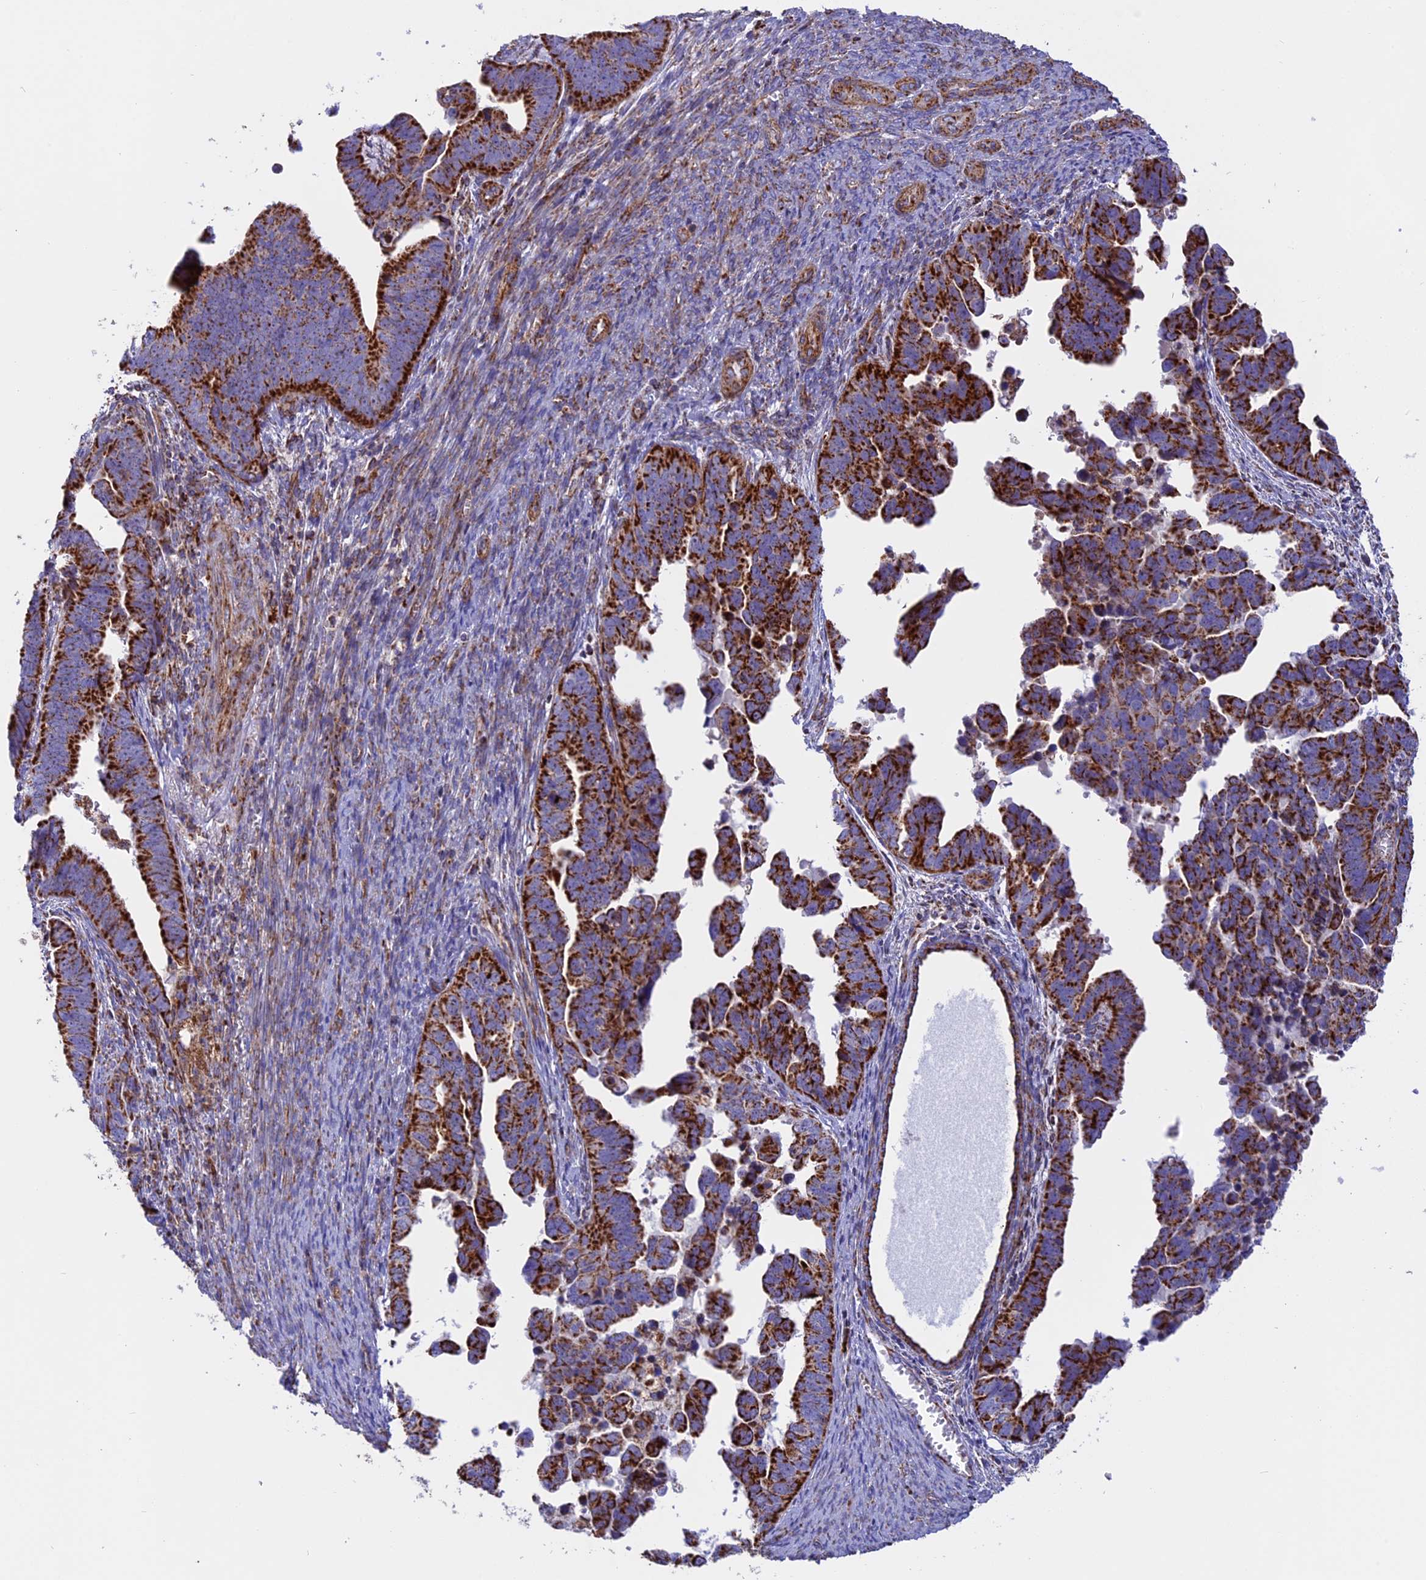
{"staining": {"intensity": "strong", "quantity": ">75%", "location": "cytoplasmic/membranous"}, "tissue": "endometrial cancer", "cell_type": "Tumor cells", "image_type": "cancer", "snomed": [{"axis": "morphology", "description": "Adenocarcinoma, NOS"}, {"axis": "topography", "description": "Endometrium"}], "caption": "DAB immunohistochemical staining of endometrial cancer (adenocarcinoma) demonstrates strong cytoplasmic/membranous protein expression in about >75% of tumor cells.", "gene": "UQCRB", "patient": {"sex": "female", "age": 75}}